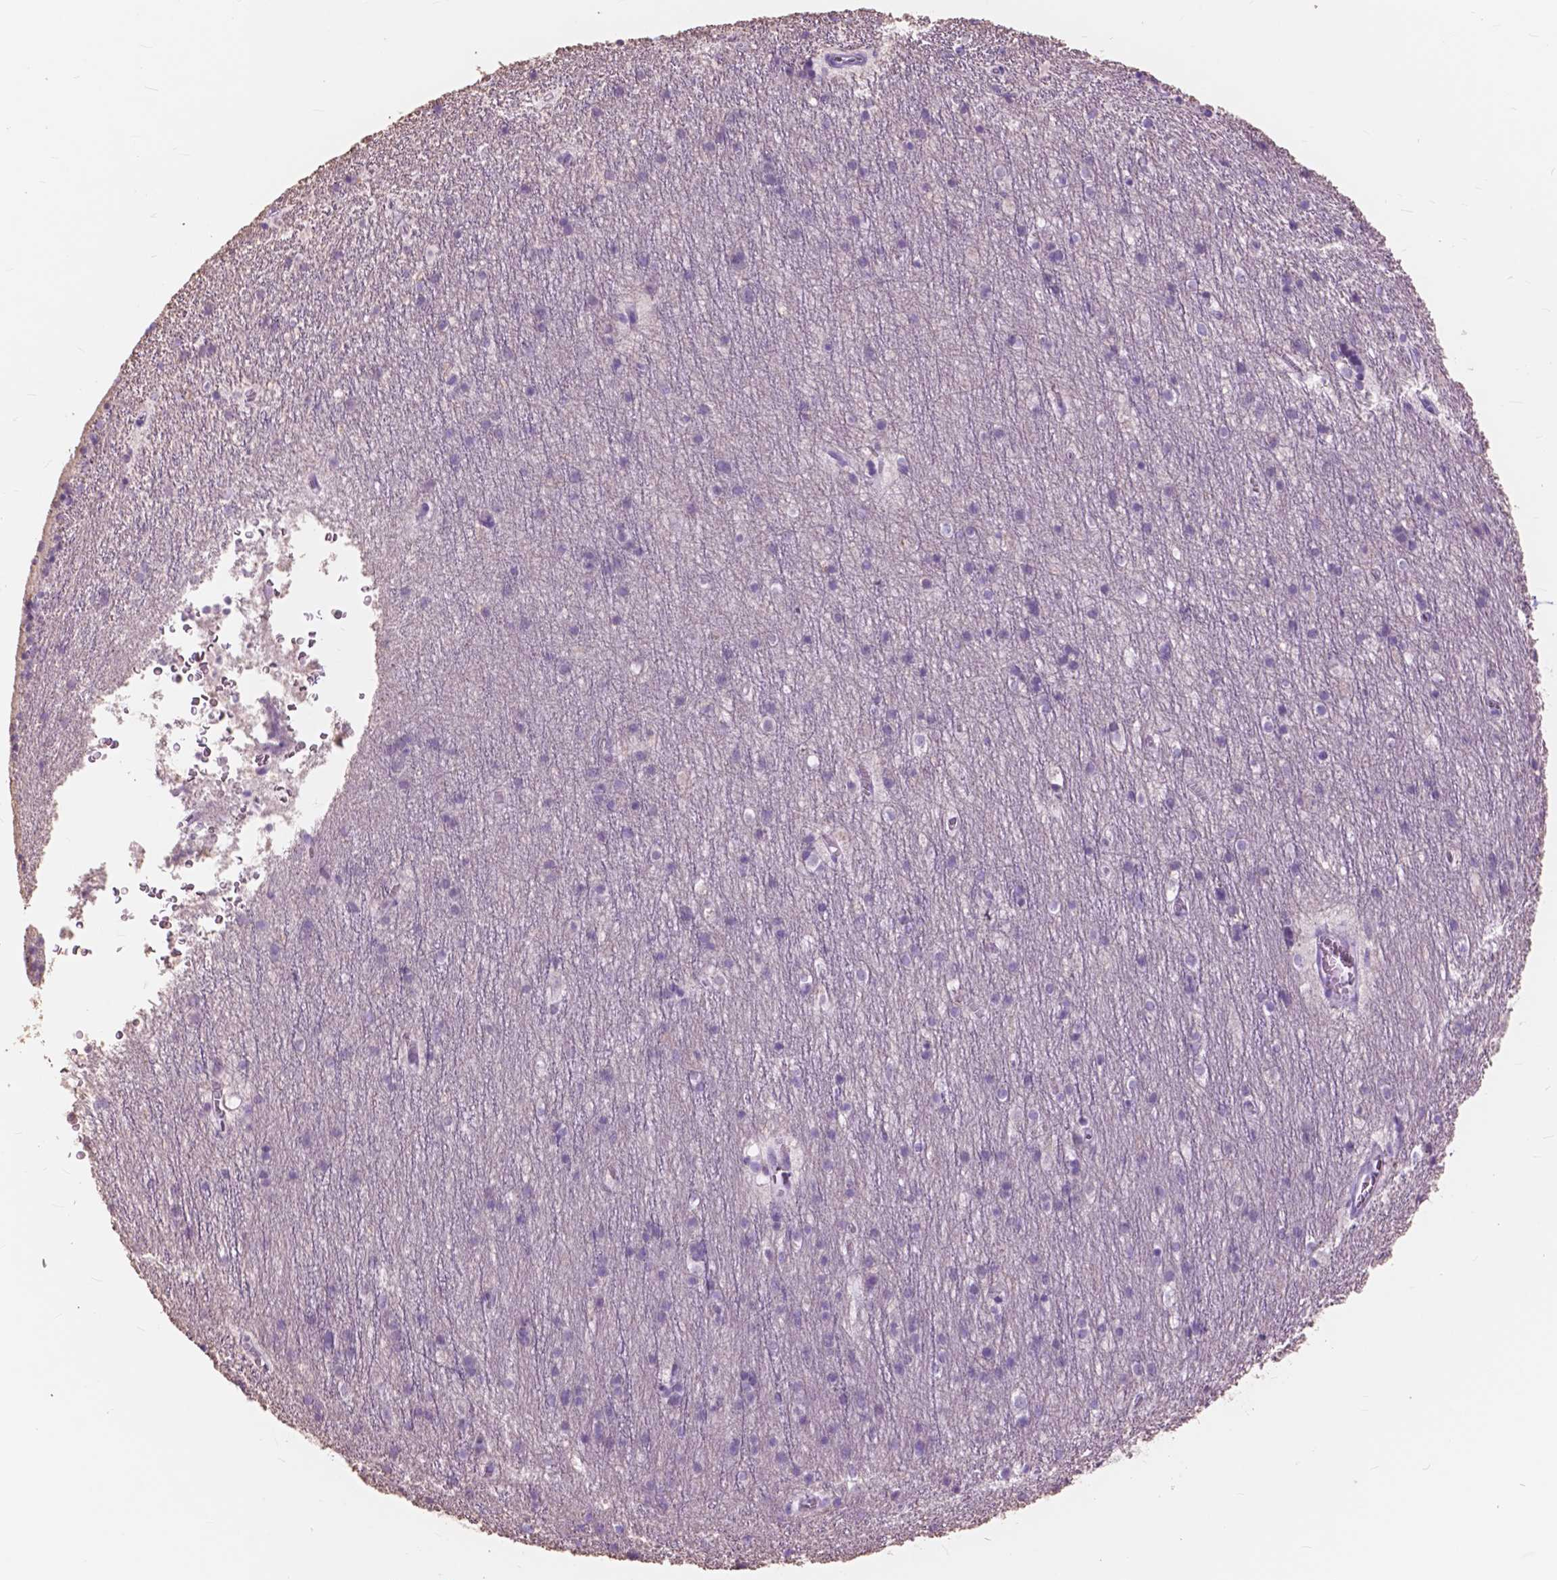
{"staining": {"intensity": "negative", "quantity": "none", "location": "none"}, "tissue": "cerebellum", "cell_type": "Cells in granular layer", "image_type": "normal", "snomed": [{"axis": "morphology", "description": "Normal tissue, NOS"}, {"axis": "topography", "description": "Cerebellum"}], "caption": "Protein analysis of benign cerebellum shows no significant expression in cells in granular layer.", "gene": "FXYD2", "patient": {"sex": "male", "age": 70}}